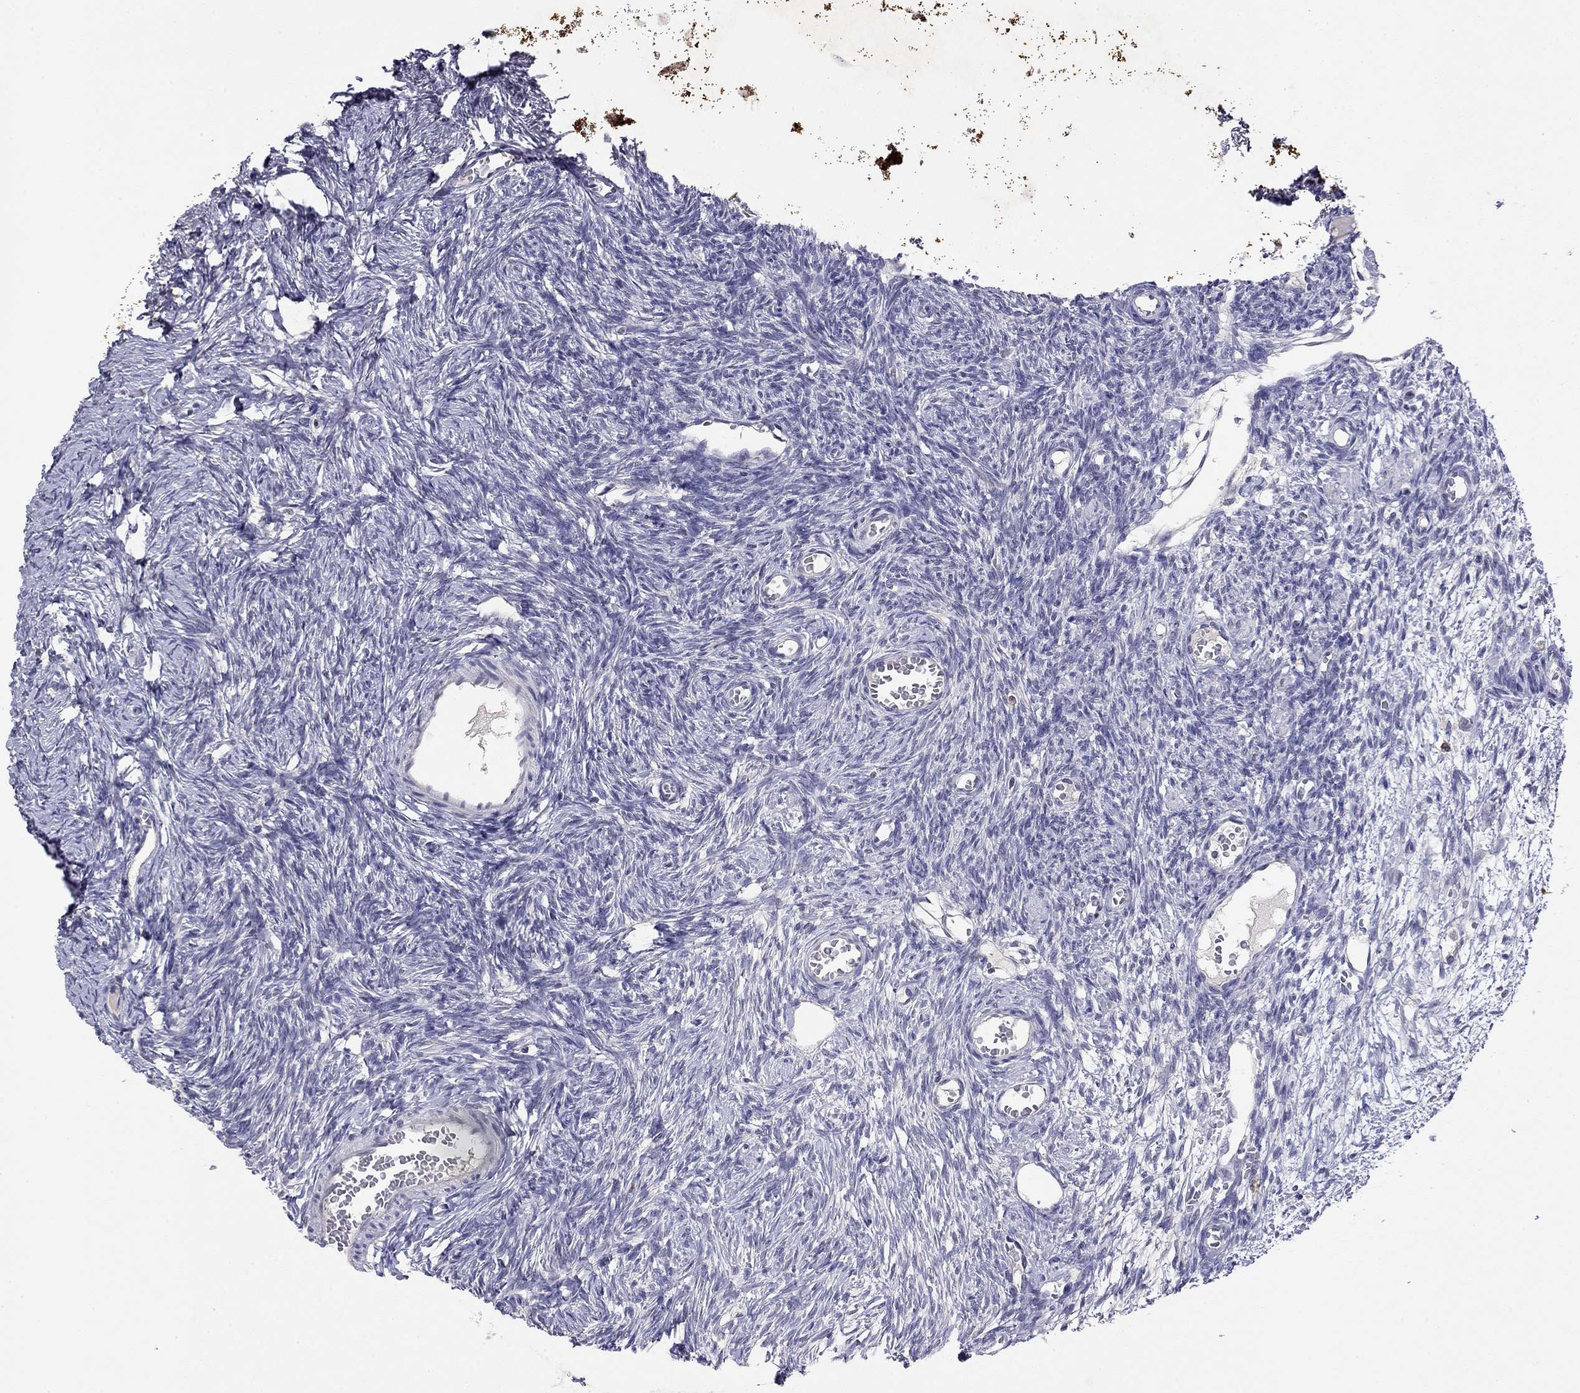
{"staining": {"intensity": "negative", "quantity": "none", "location": "none"}, "tissue": "ovary", "cell_type": "Ovarian stroma cells", "image_type": "normal", "snomed": [{"axis": "morphology", "description": "Normal tissue, NOS"}, {"axis": "topography", "description": "Ovary"}], "caption": "An image of ovary stained for a protein demonstrates no brown staining in ovarian stroma cells. The staining is performed using DAB (3,3'-diaminobenzidine) brown chromogen with nuclei counter-stained in using hematoxylin.", "gene": "WNK3", "patient": {"sex": "female", "age": 27}}